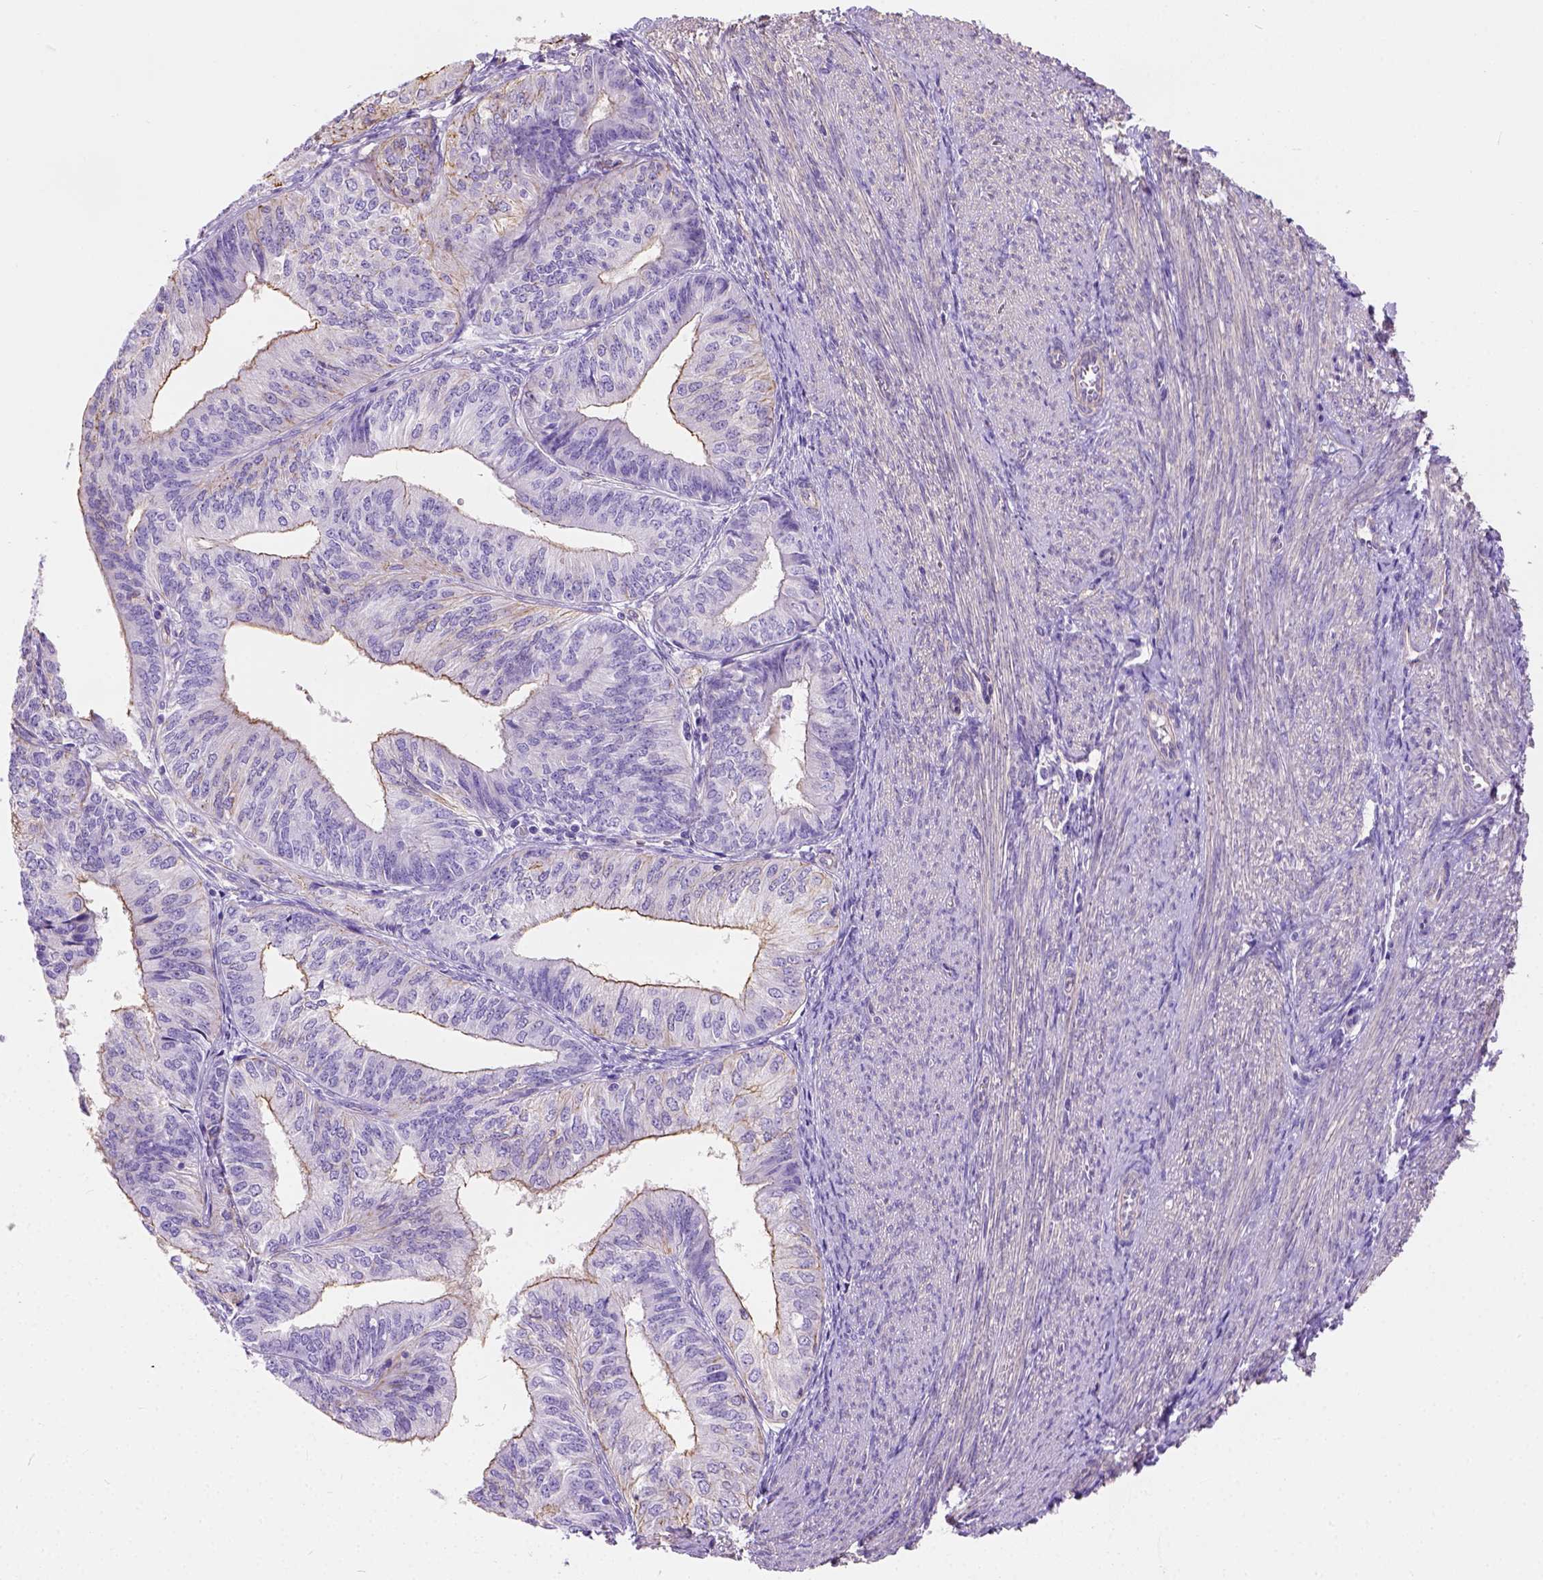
{"staining": {"intensity": "moderate", "quantity": "25%-75%", "location": "cytoplasmic/membranous"}, "tissue": "endometrial cancer", "cell_type": "Tumor cells", "image_type": "cancer", "snomed": [{"axis": "morphology", "description": "Adenocarcinoma, NOS"}, {"axis": "topography", "description": "Endometrium"}], "caption": "High-magnification brightfield microscopy of endometrial cancer (adenocarcinoma) stained with DAB (3,3'-diaminobenzidine) (brown) and counterstained with hematoxylin (blue). tumor cells exhibit moderate cytoplasmic/membranous staining is appreciated in about25%-75% of cells.", "gene": "PHF7", "patient": {"sex": "female", "age": 58}}